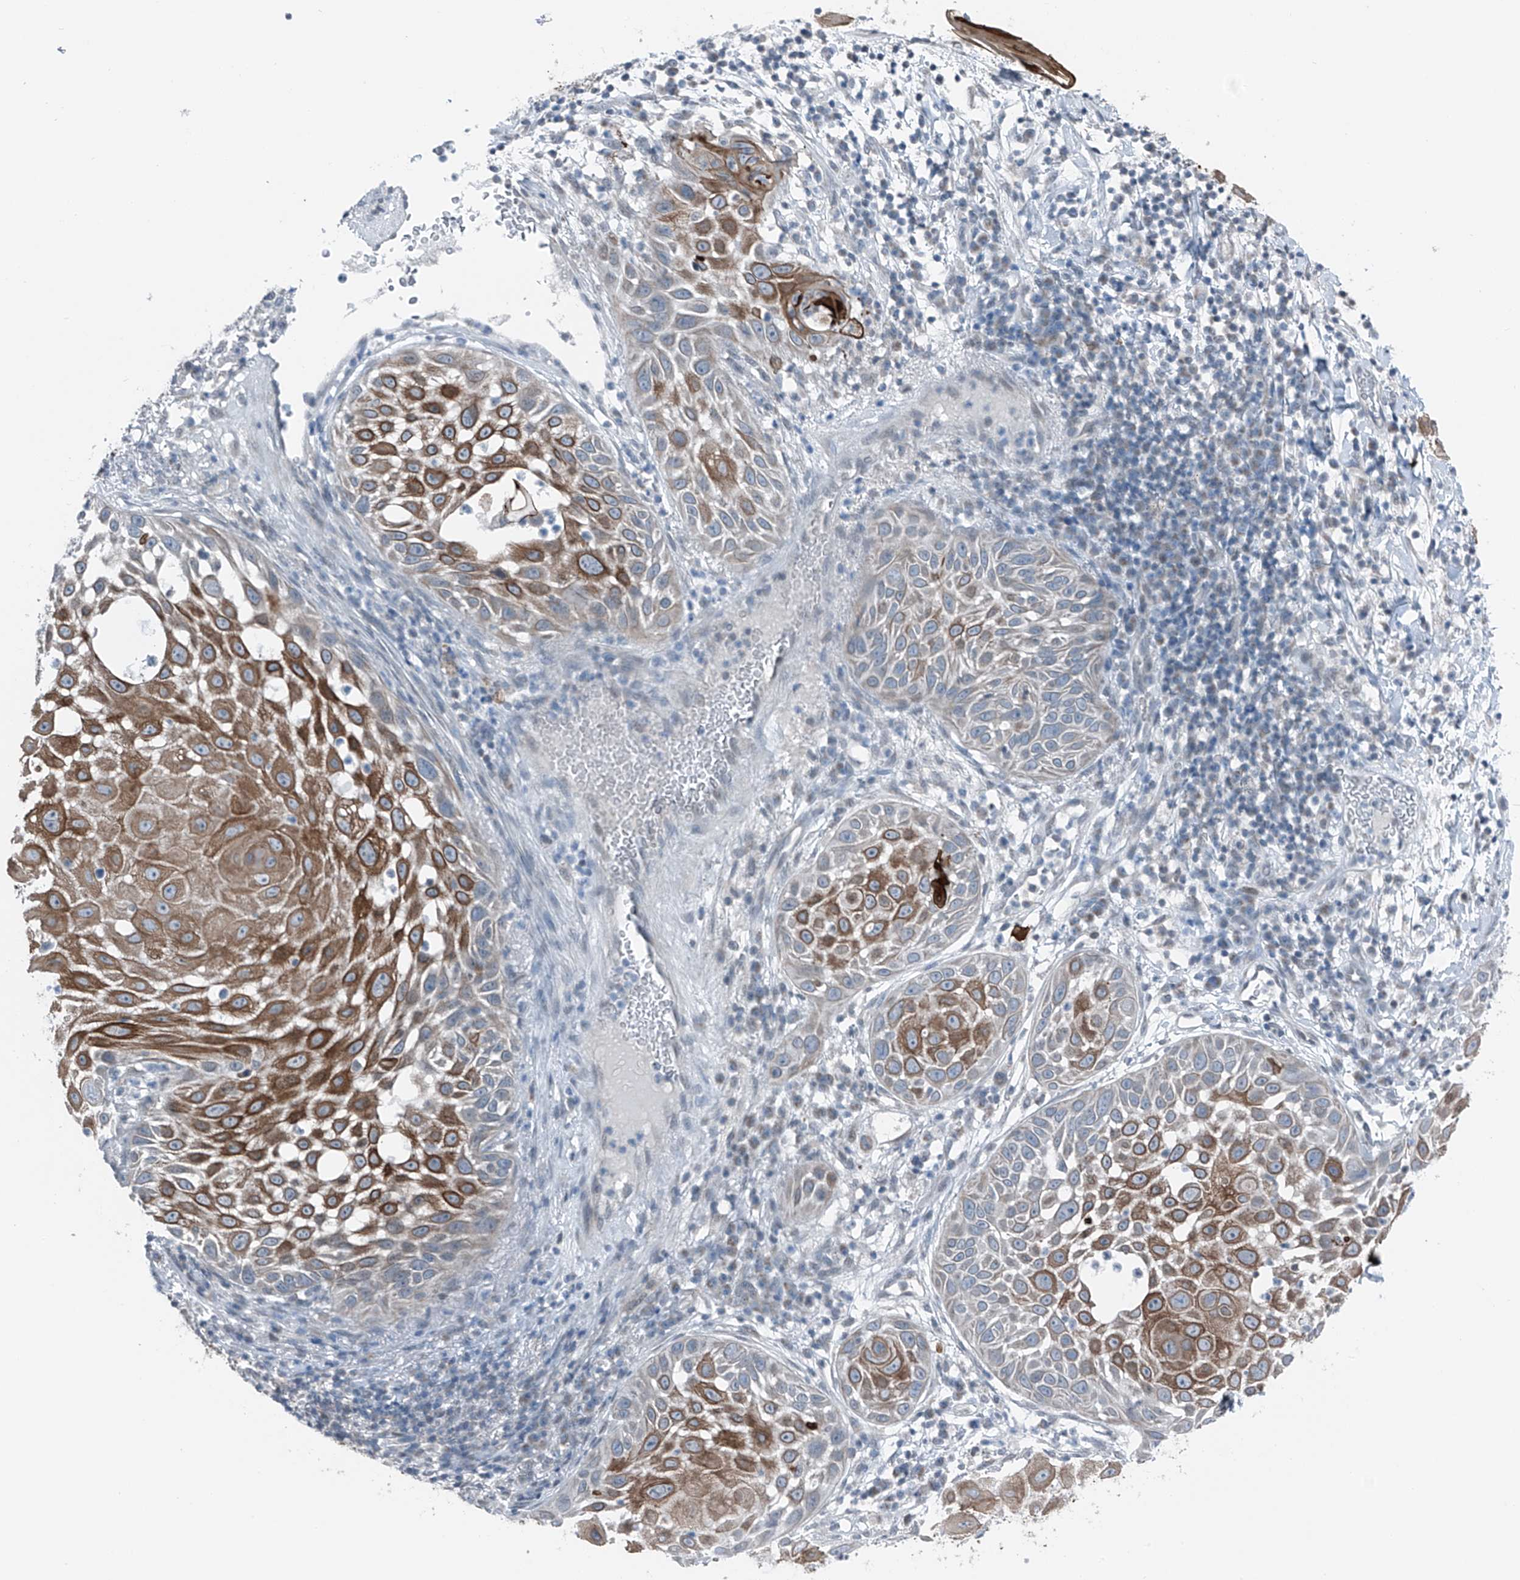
{"staining": {"intensity": "moderate", "quantity": ">75%", "location": "cytoplasmic/membranous"}, "tissue": "skin cancer", "cell_type": "Tumor cells", "image_type": "cancer", "snomed": [{"axis": "morphology", "description": "Squamous cell carcinoma, NOS"}, {"axis": "topography", "description": "Skin"}], "caption": "An image of human skin cancer stained for a protein demonstrates moderate cytoplasmic/membranous brown staining in tumor cells.", "gene": "DYRK1B", "patient": {"sex": "female", "age": 44}}